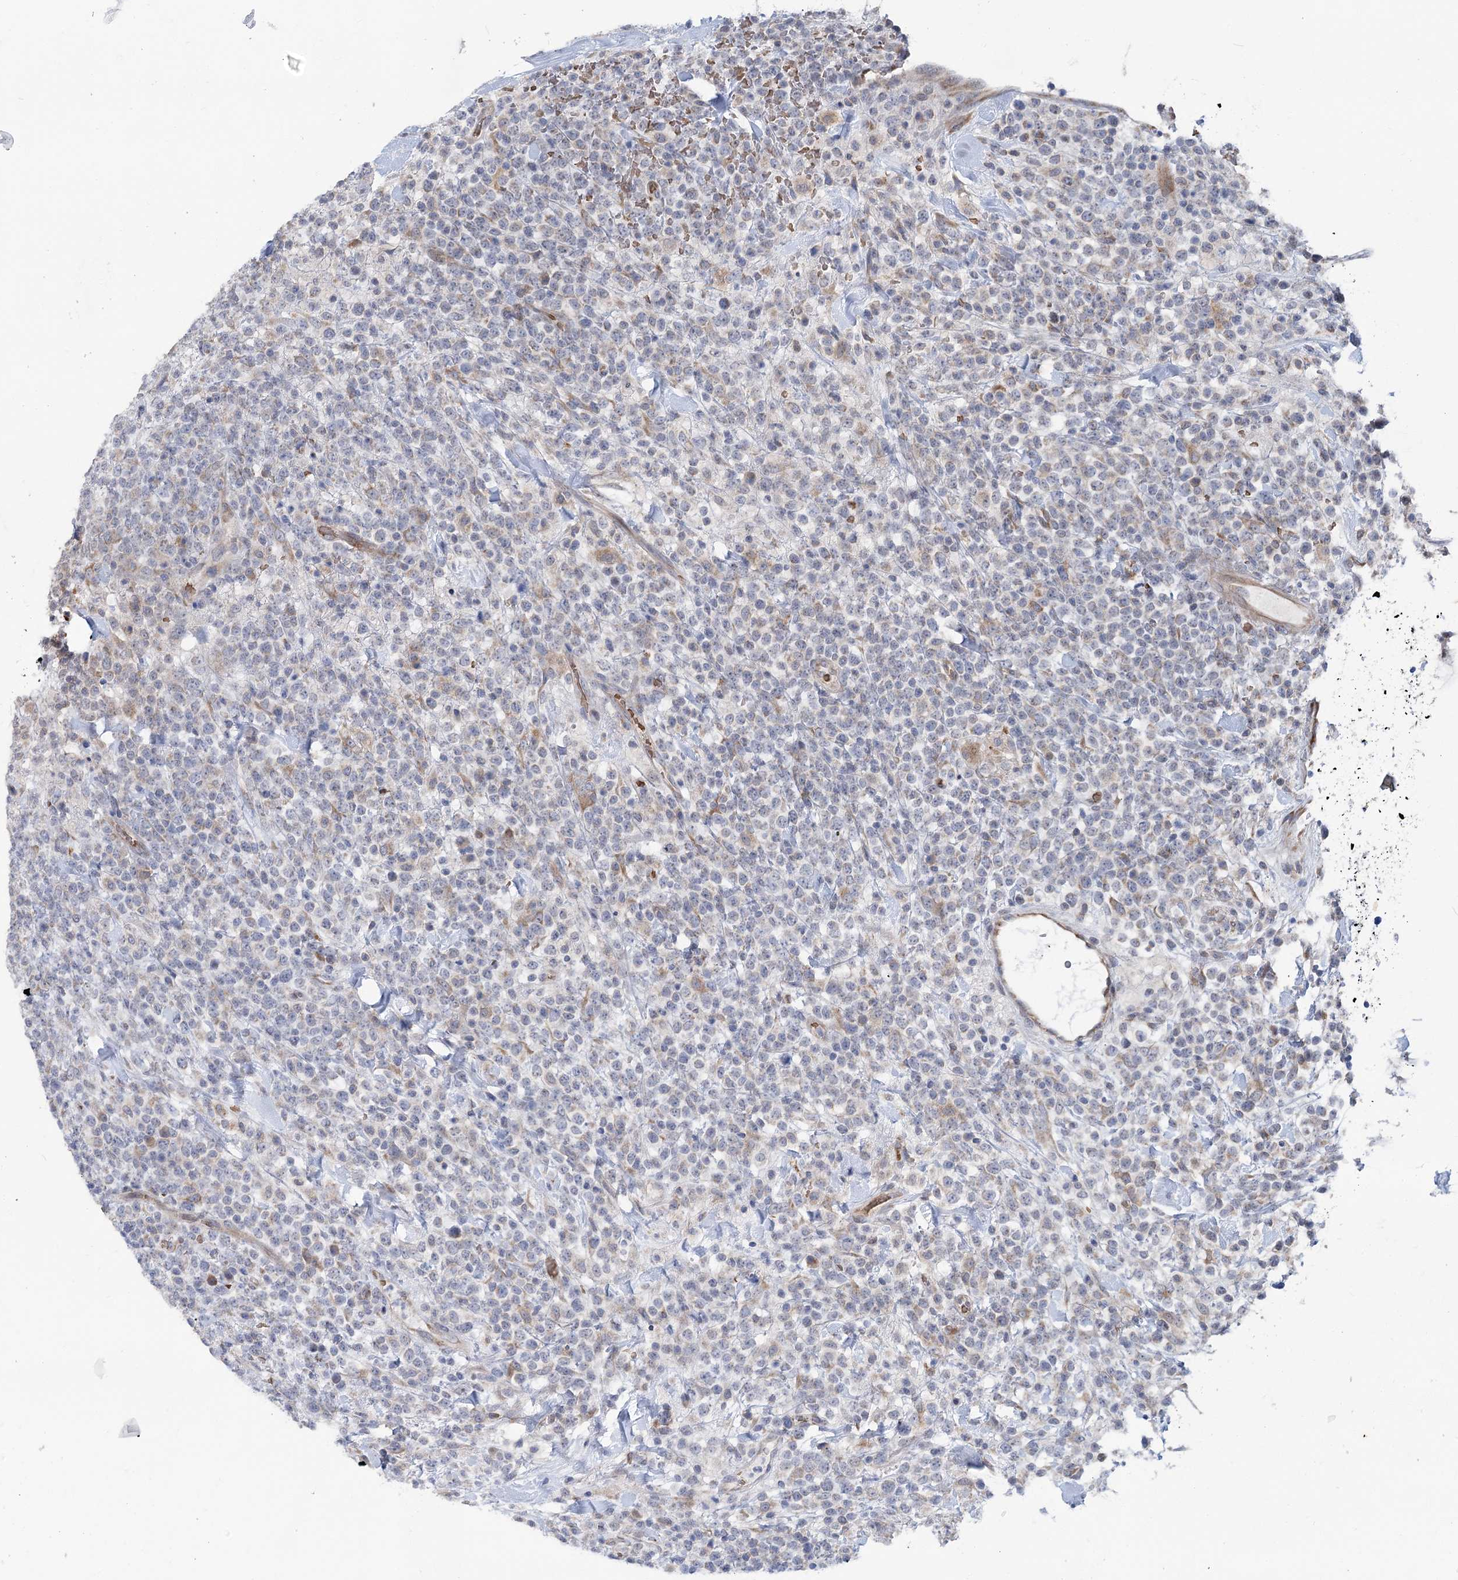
{"staining": {"intensity": "negative", "quantity": "none", "location": "none"}, "tissue": "lymphoma", "cell_type": "Tumor cells", "image_type": "cancer", "snomed": [{"axis": "morphology", "description": "Malignant lymphoma, non-Hodgkin's type, High grade"}, {"axis": "topography", "description": "Colon"}], "caption": "IHC of human malignant lymphoma, non-Hodgkin's type (high-grade) exhibits no expression in tumor cells.", "gene": "CIB4", "patient": {"sex": "female", "age": 53}}